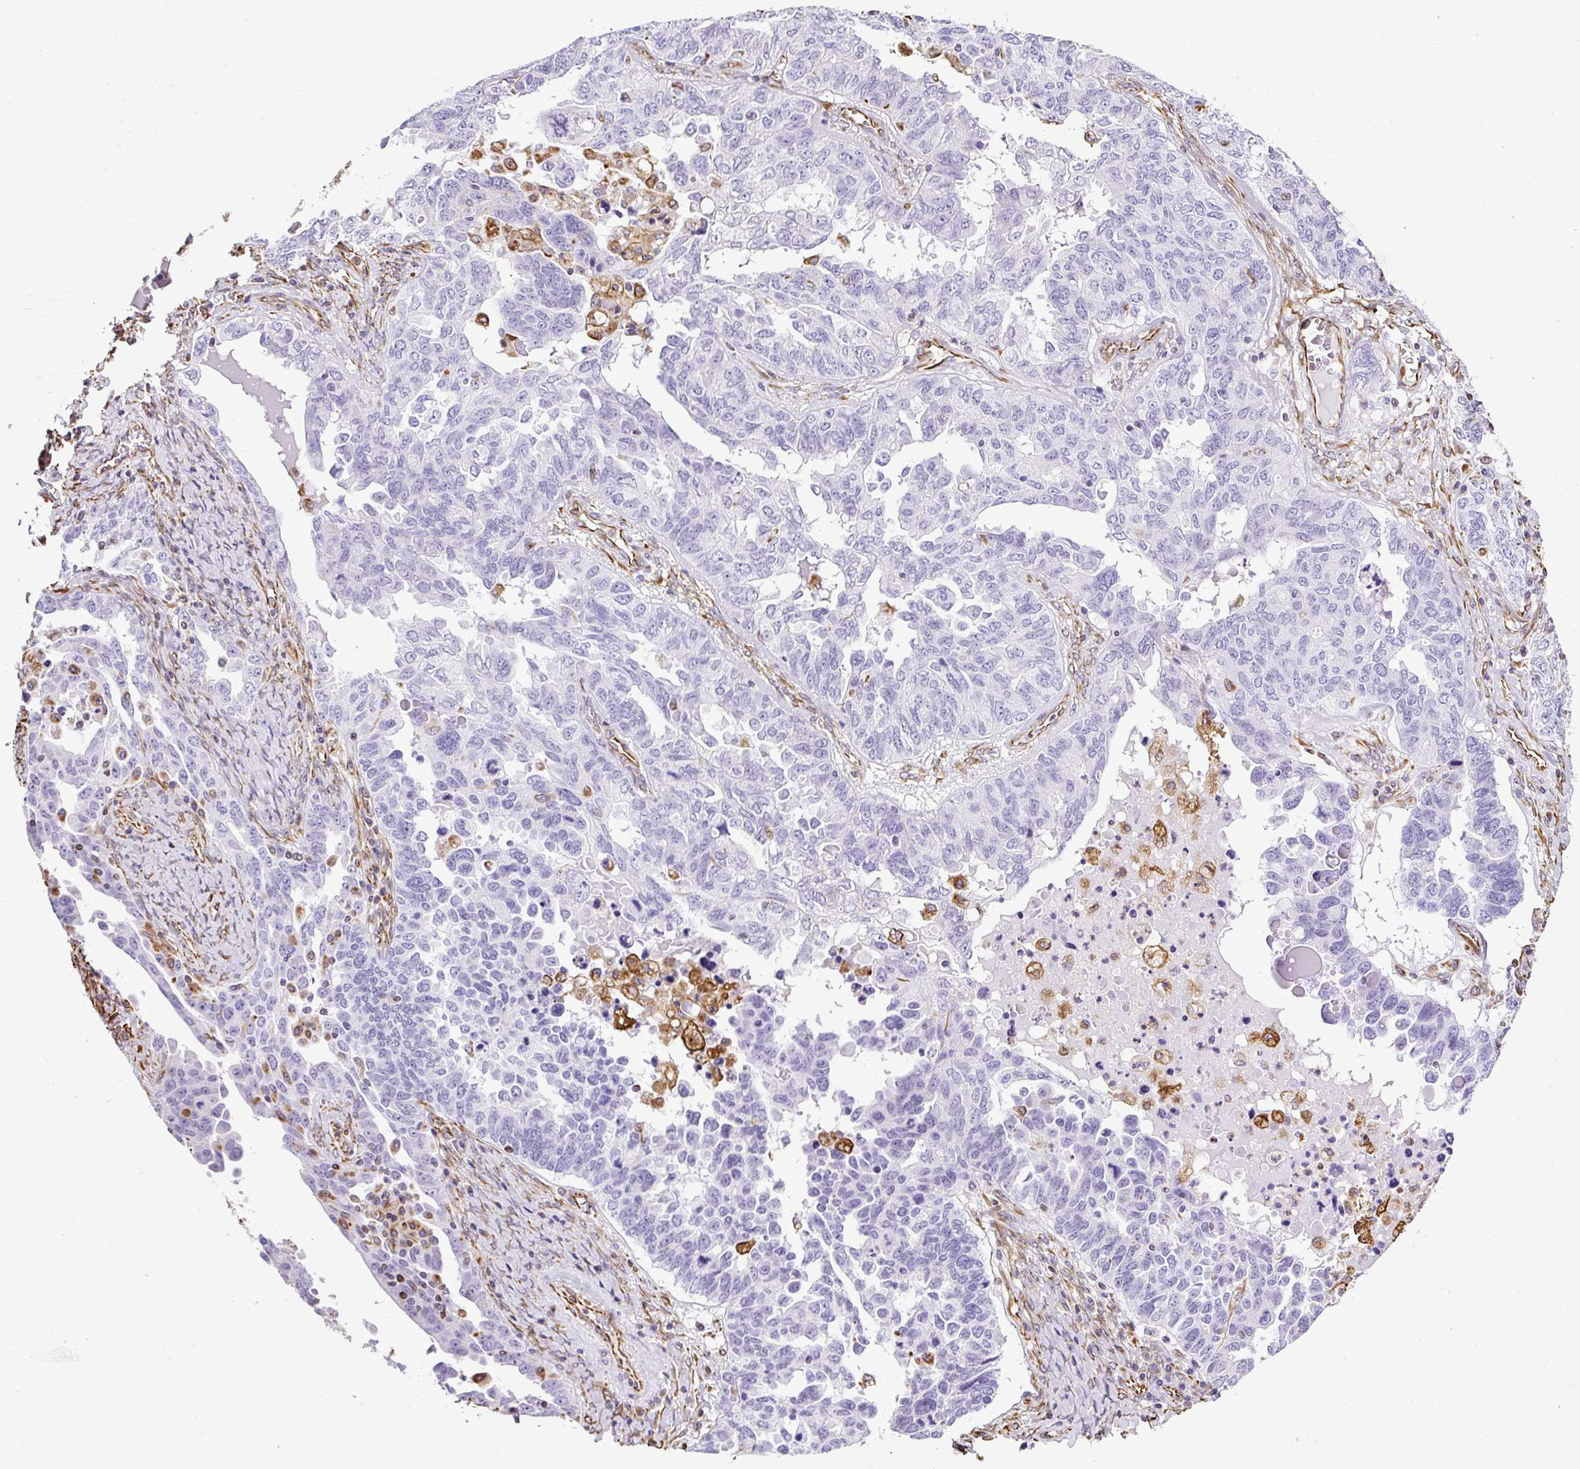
{"staining": {"intensity": "negative", "quantity": "none", "location": "none"}, "tissue": "ovarian cancer", "cell_type": "Tumor cells", "image_type": "cancer", "snomed": [{"axis": "morphology", "description": "Carcinoma, endometroid"}, {"axis": "topography", "description": "Ovary"}], "caption": "Tumor cells show no significant expression in ovarian cancer (endometroid carcinoma). (Immunohistochemistry (ihc), brightfield microscopy, high magnification).", "gene": "PLS1", "patient": {"sex": "female", "age": 62}}